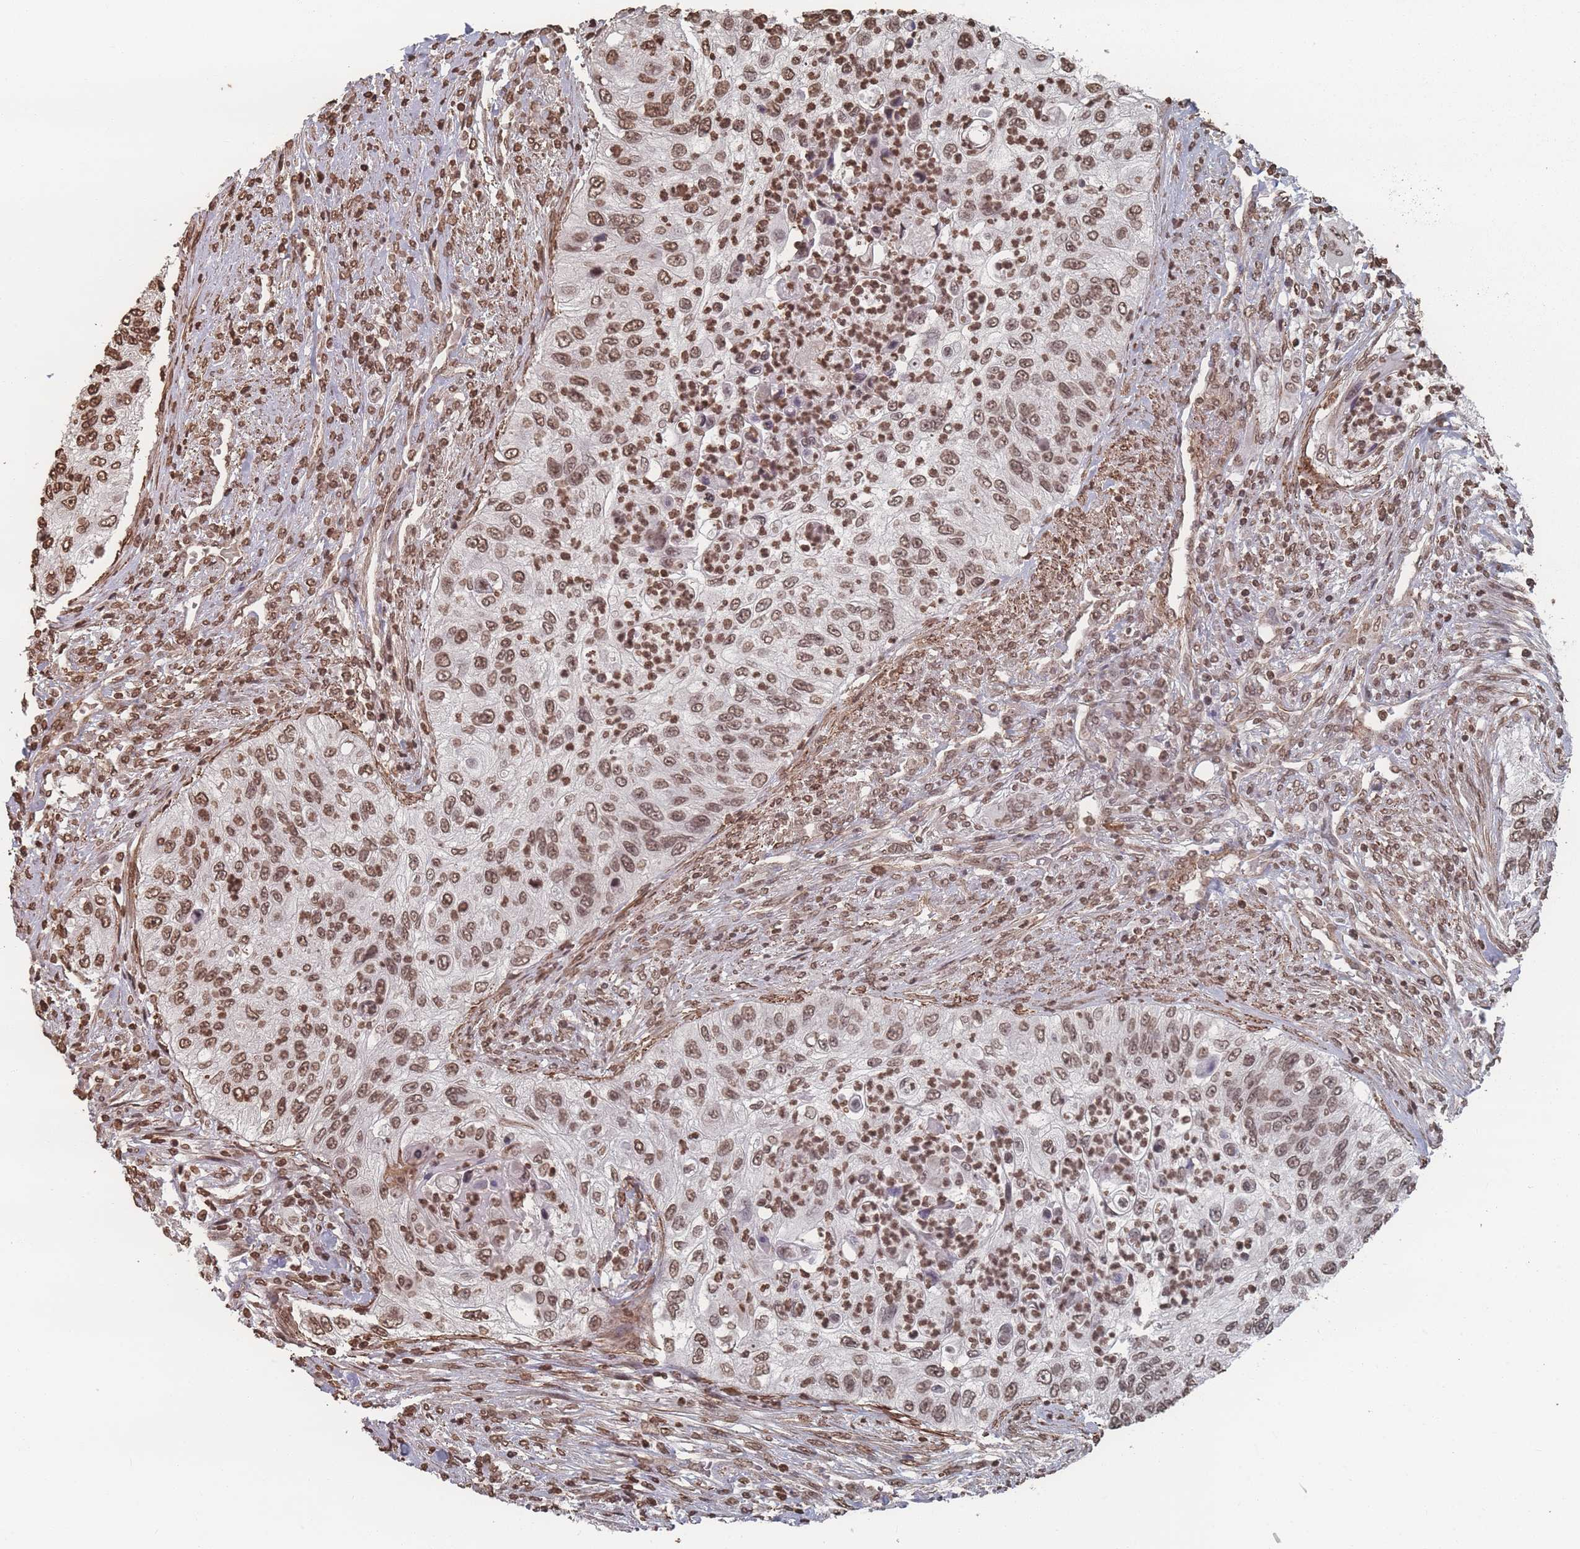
{"staining": {"intensity": "moderate", "quantity": ">75%", "location": "nuclear"}, "tissue": "urothelial cancer", "cell_type": "Tumor cells", "image_type": "cancer", "snomed": [{"axis": "morphology", "description": "Urothelial carcinoma, High grade"}, {"axis": "topography", "description": "Urinary bladder"}], "caption": "This is an image of immunohistochemistry staining of urothelial cancer, which shows moderate staining in the nuclear of tumor cells.", "gene": "PLEKHG5", "patient": {"sex": "female", "age": 60}}